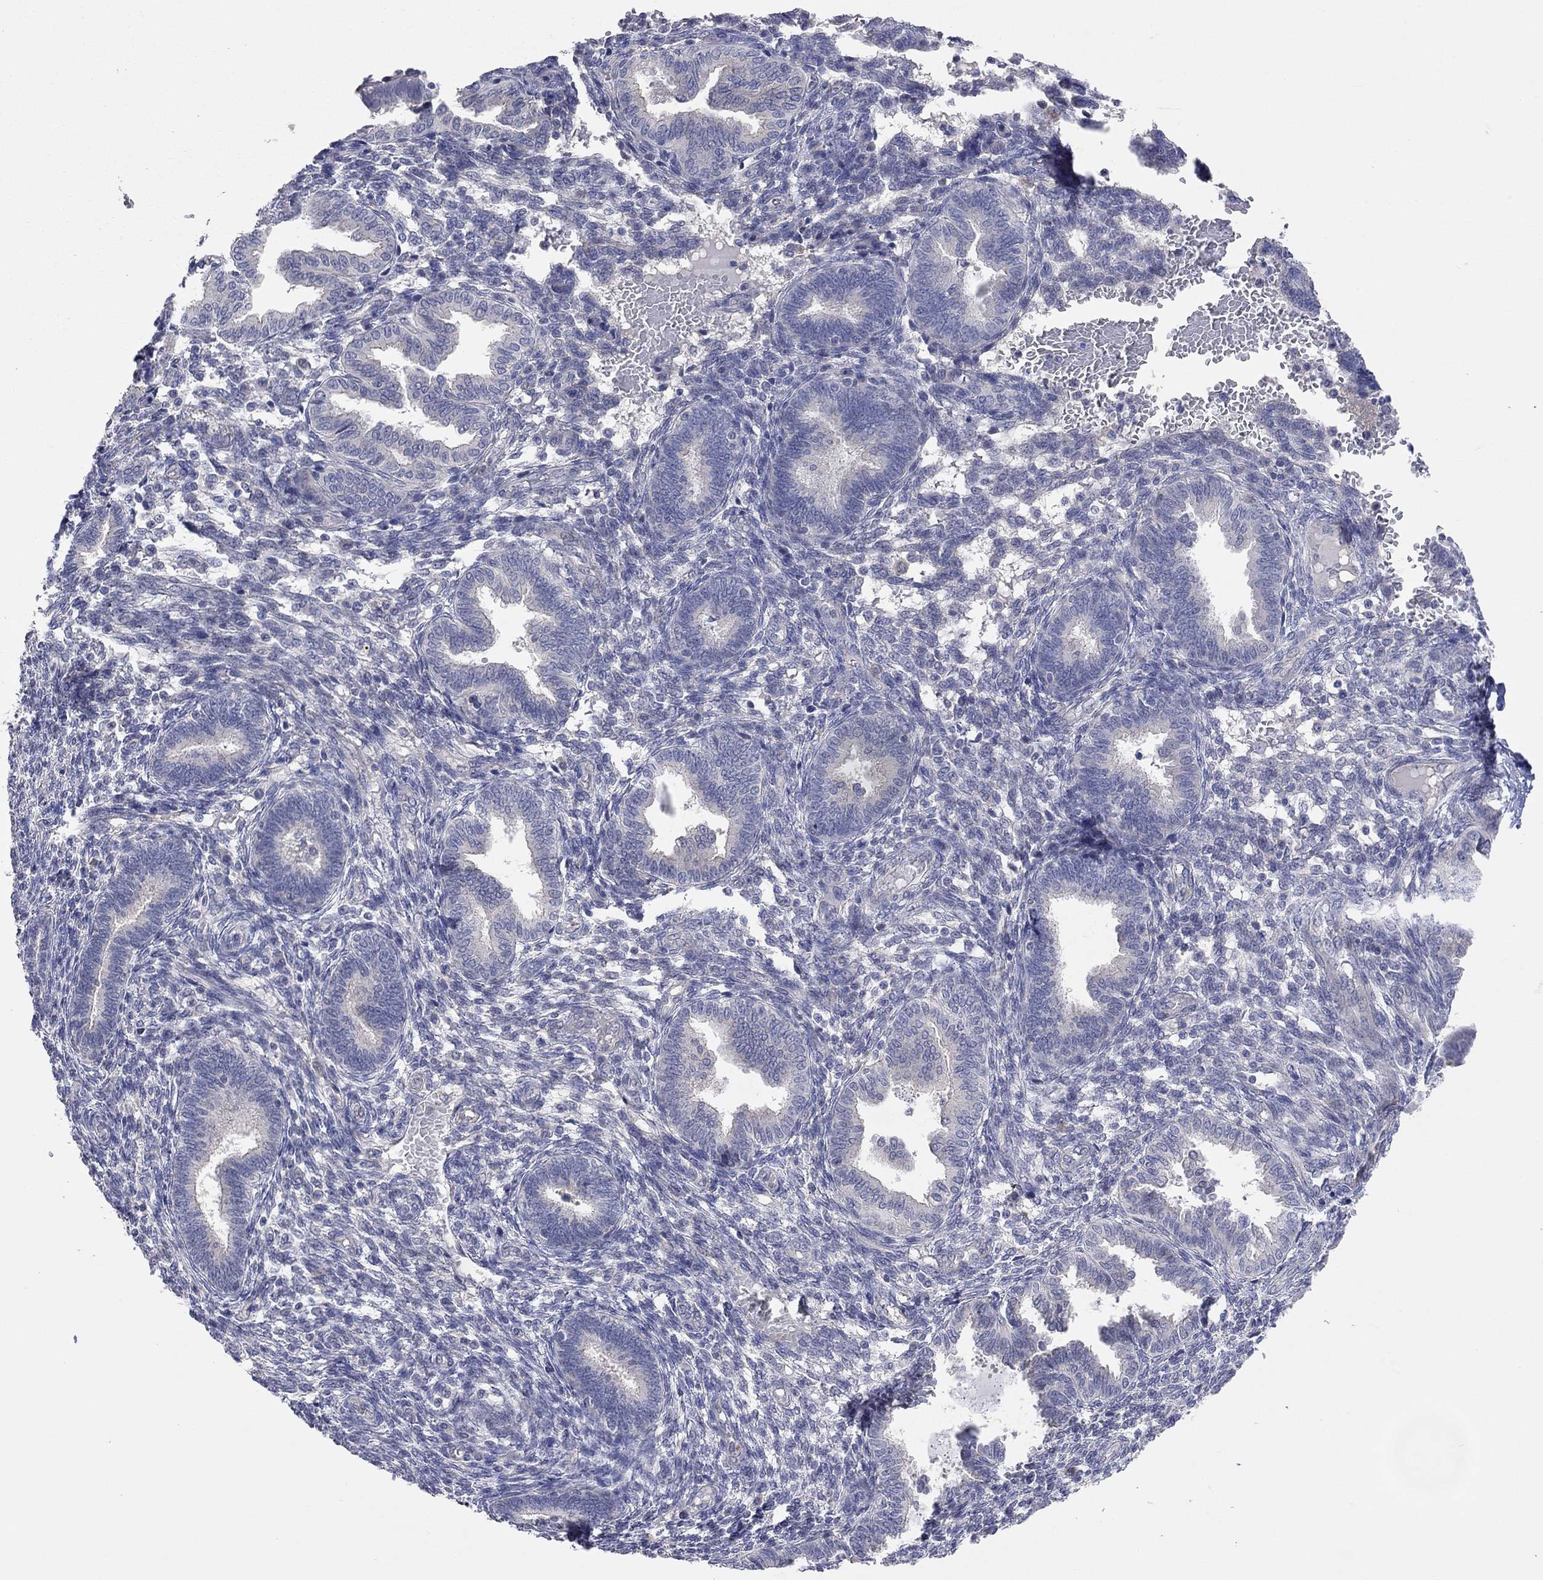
{"staining": {"intensity": "negative", "quantity": "none", "location": "none"}, "tissue": "endometrium", "cell_type": "Cells in endometrial stroma", "image_type": "normal", "snomed": [{"axis": "morphology", "description": "Normal tissue, NOS"}, {"axis": "topography", "description": "Endometrium"}], "caption": "Photomicrograph shows no significant protein positivity in cells in endometrial stroma of benign endometrium. (Stains: DAB (3,3'-diaminobenzidine) immunohistochemistry with hematoxylin counter stain, Microscopy: brightfield microscopy at high magnification).", "gene": "KCNB1", "patient": {"sex": "female", "age": 42}}